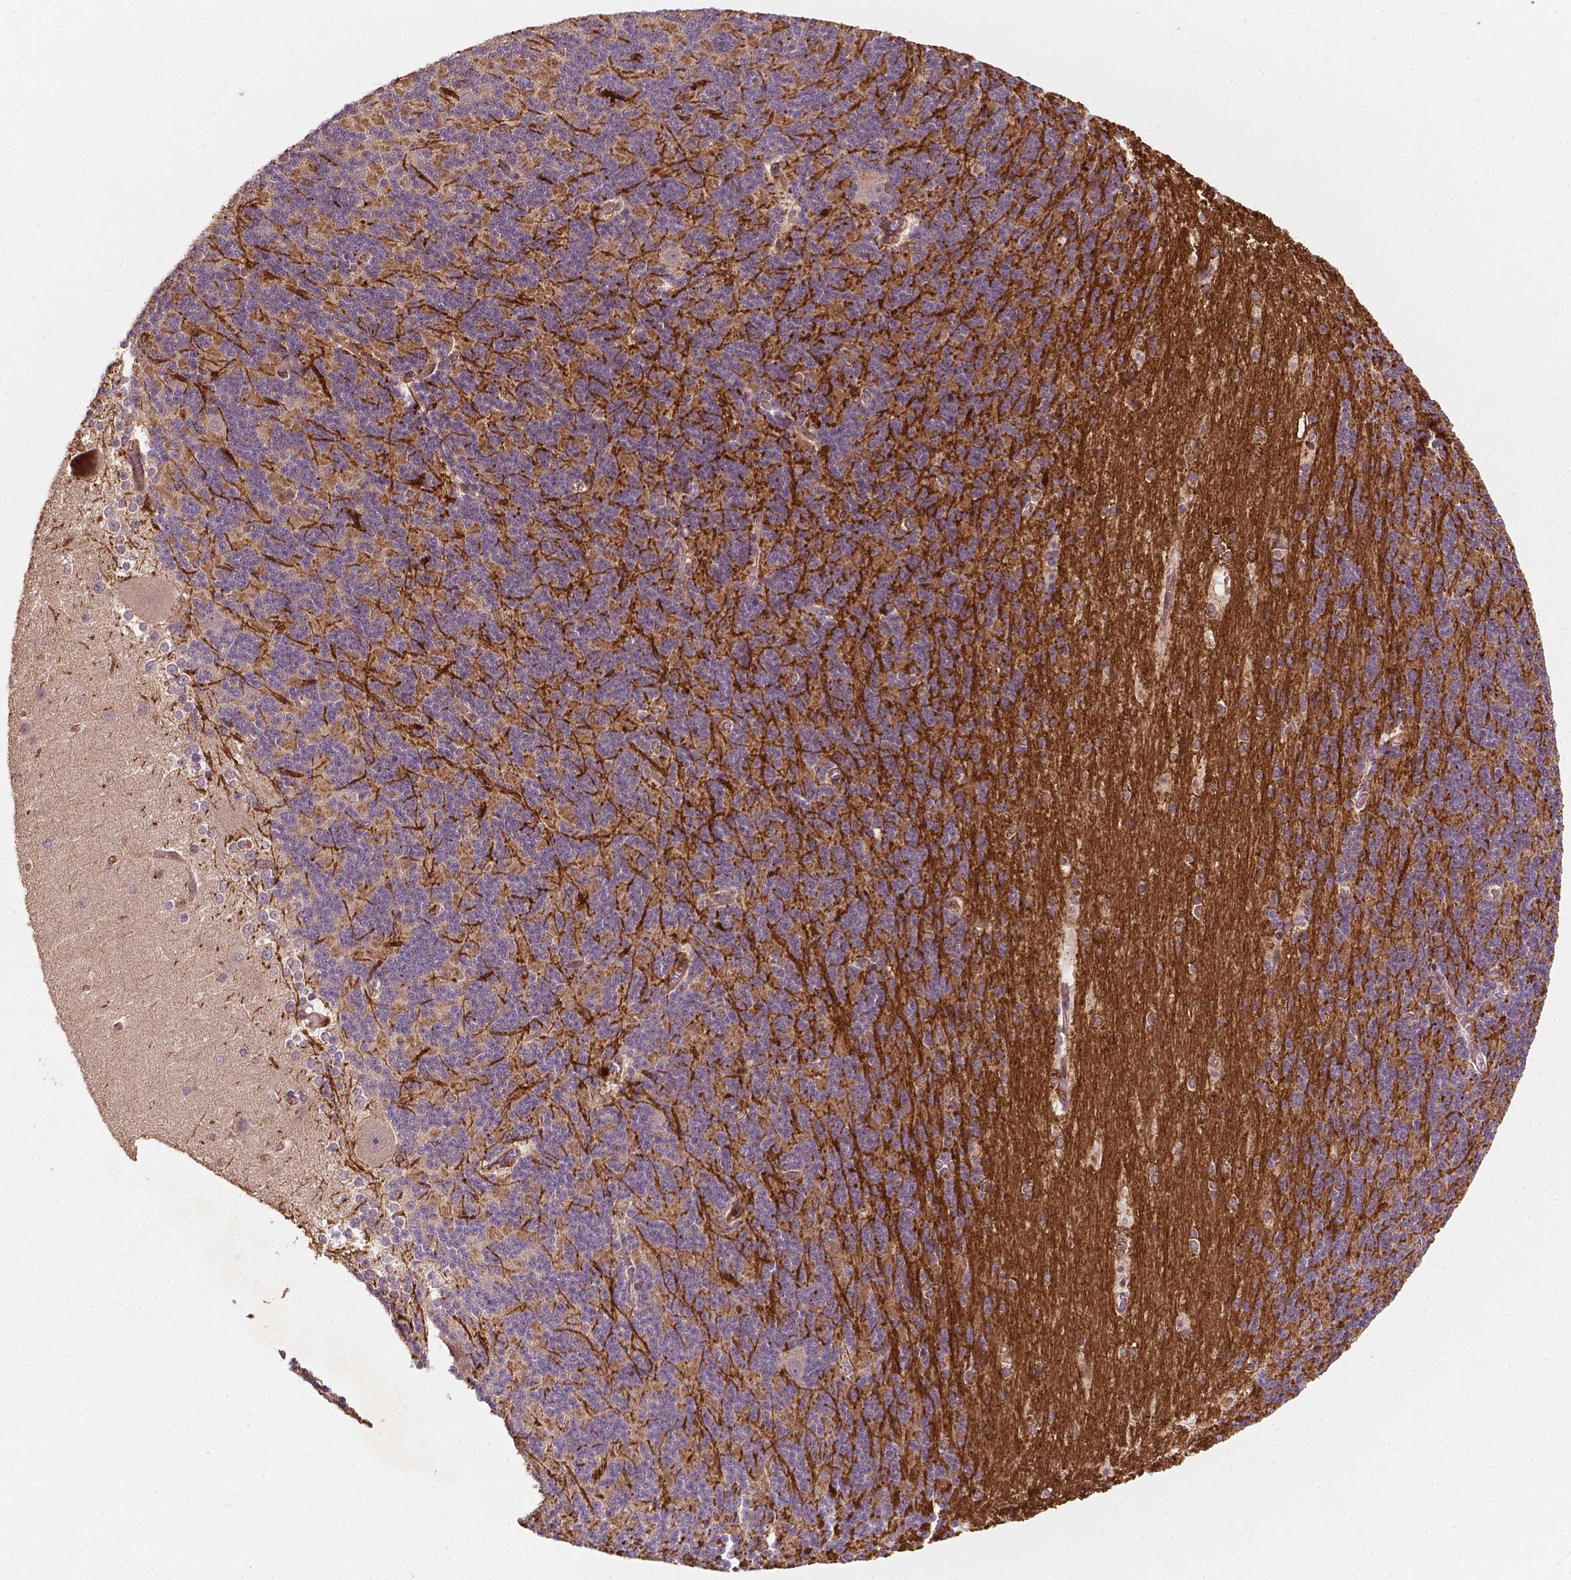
{"staining": {"intensity": "moderate", "quantity": "25%-75%", "location": "cytoplasmic/membranous"}, "tissue": "cerebellum", "cell_type": "Cells in granular layer", "image_type": "normal", "snomed": [{"axis": "morphology", "description": "Normal tissue, NOS"}, {"axis": "topography", "description": "Cerebellum"}], "caption": "Cerebellum stained with DAB (3,3'-diaminobenzidine) IHC displays medium levels of moderate cytoplasmic/membranous staining in about 25%-75% of cells in granular layer. Nuclei are stained in blue.", "gene": "ZMYND19", "patient": {"sex": "female", "age": 19}}